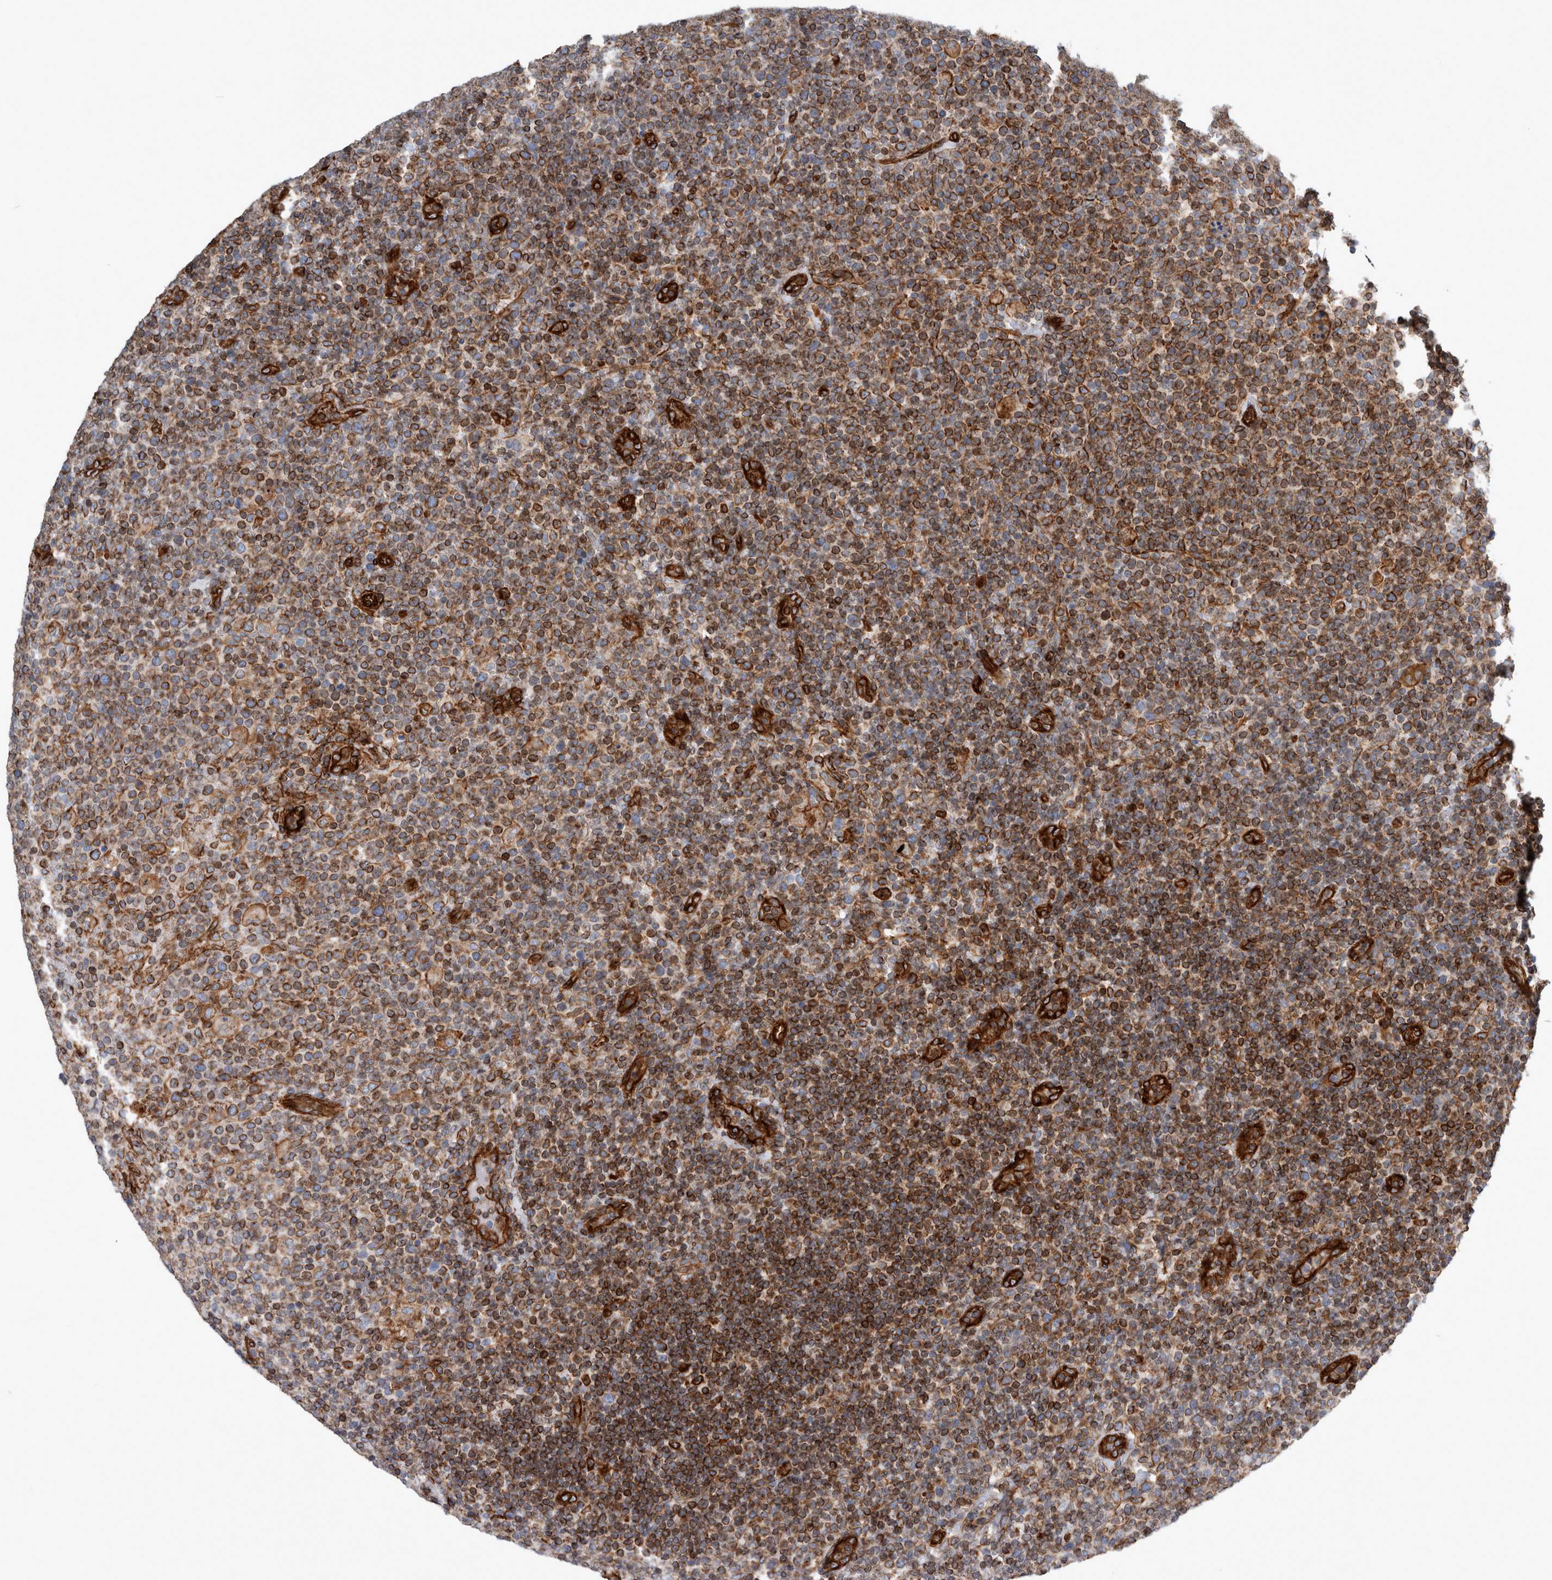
{"staining": {"intensity": "strong", "quantity": ">75%", "location": "cytoplasmic/membranous"}, "tissue": "lymphoma", "cell_type": "Tumor cells", "image_type": "cancer", "snomed": [{"axis": "morphology", "description": "Malignant lymphoma, non-Hodgkin's type, High grade"}, {"axis": "topography", "description": "Lymph node"}], "caption": "Immunohistochemistry image of lymphoma stained for a protein (brown), which demonstrates high levels of strong cytoplasmic/membranous staining in about >75% of tumor cells.", "gene": "PLEC", "patient": {"sex": "male", "age": 61}}